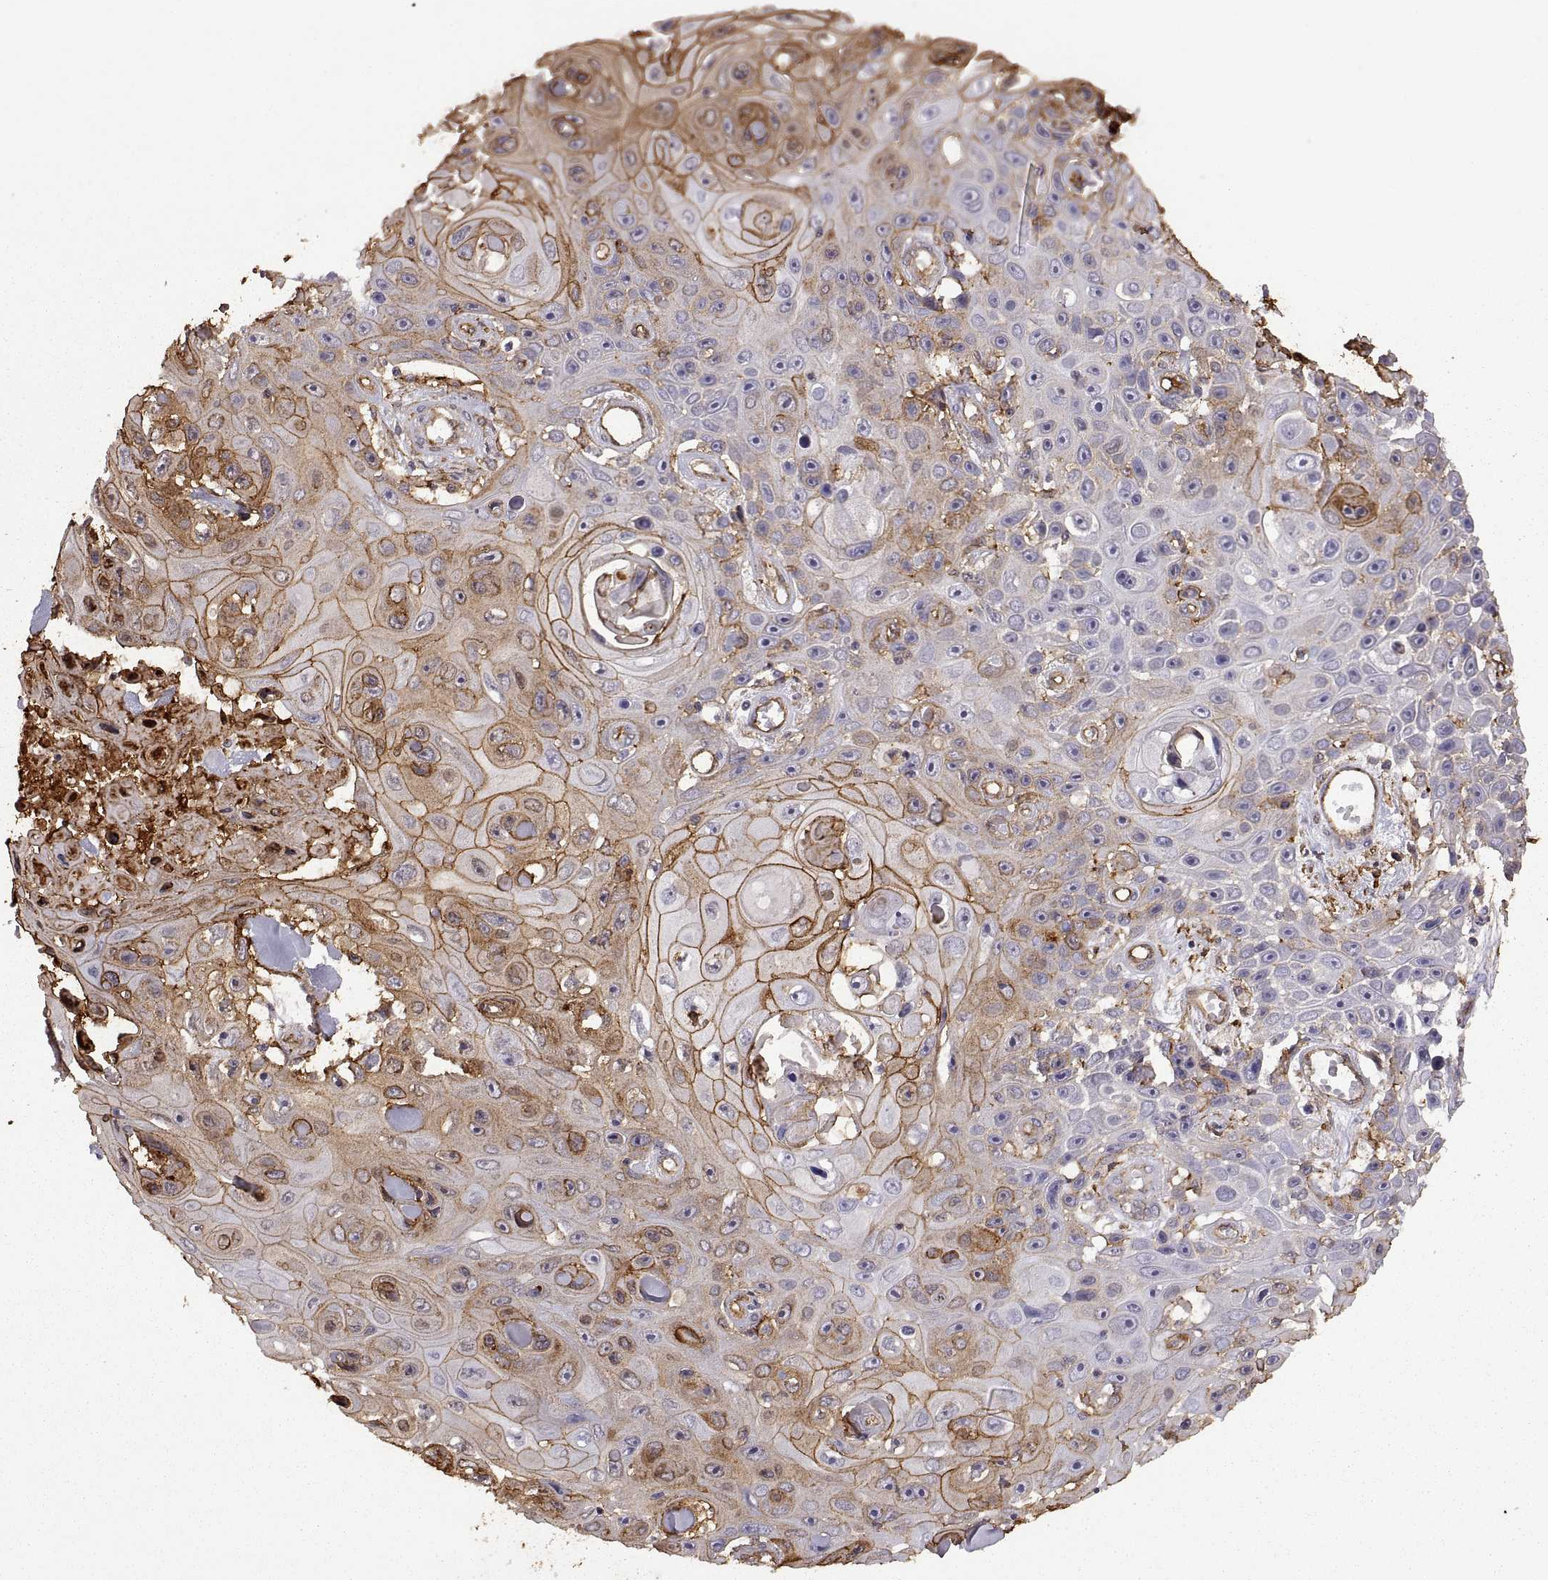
{"staining": {"intensity": "strong", "quantity": "25%-75%", "location": "cytoplasmic/membranous"}, "tissue": "skin cancer", "cell_type": "Tumor cells", "image_type": "cancer", "snomed": [{"axis": "morphology", "description": "Squamous cell carcinoma, NOS"}, {"axis": "topography", "description": "Skin"}], "caption": "About 25%-75% of tumor cells in skin cancer (squamous cell carcinoma) exhibit strong cytoplasmic/membranous protein expression as visualized by brown immunohistochemical staining.", "gene": "S100A10", "patient": {"sex": "male", "age": 82}}